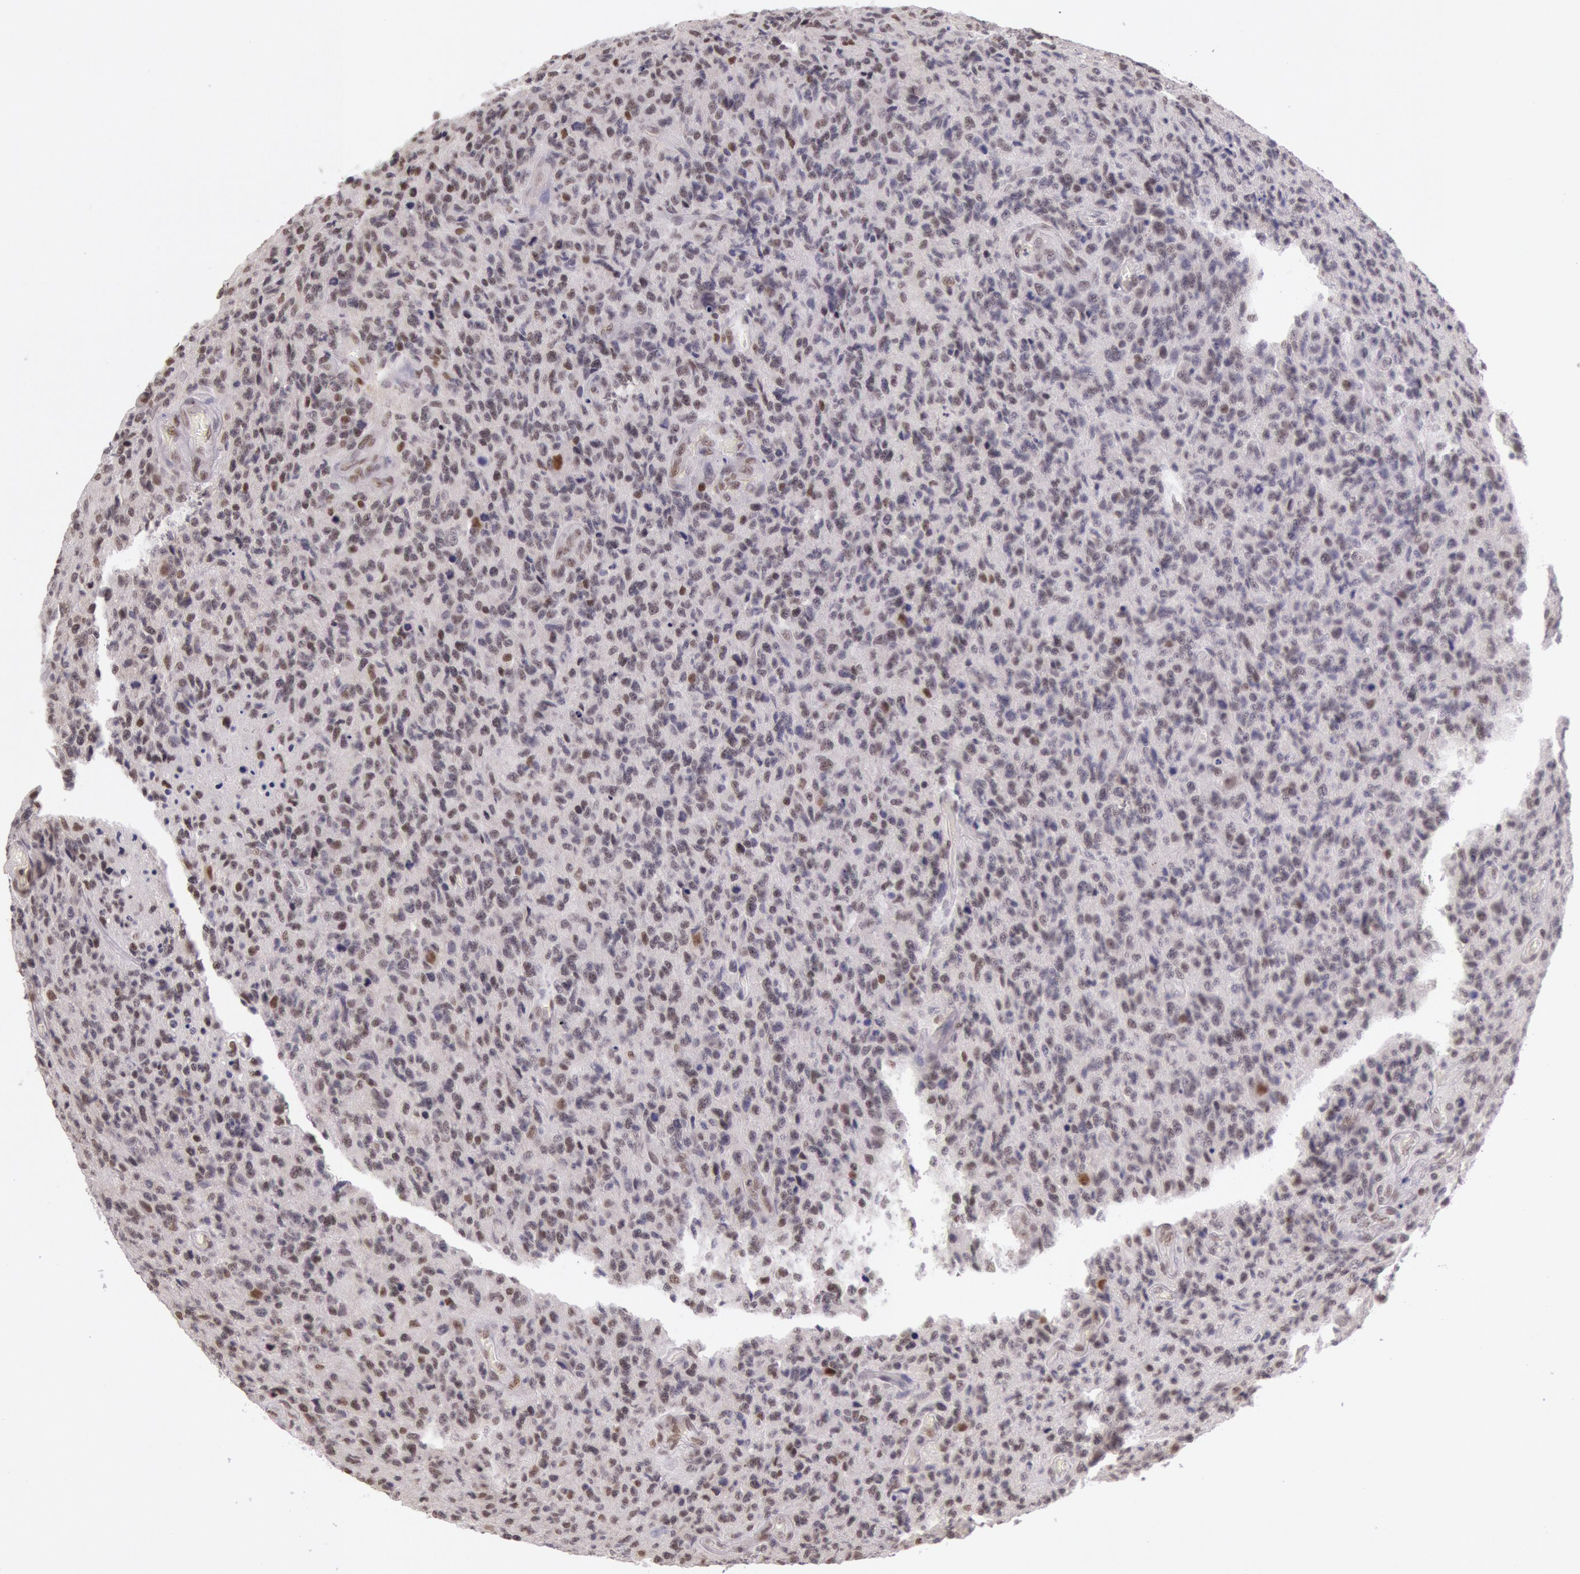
{"staining": {"intensity": "weak", "quantity": "25%-75%", "location": "nuclear"}, "tissue": "glioma", "cell_type": "Tumor cells", "image_type": "cancer", "snomed": [{"axis": "morphology", "description": "Glioma, malignant, High grade"}, {"axis": "topography", "description": "Brain"}], "caption": "Immunohistochemistry micrograph of human malignant high-grade glioma stained for a protein (brown), which exhibits low levels of weak nuclear positivity in about 25%-75% of tumor cells.", "gene": "ESS2", "patient": {"sex": "male", "age": 36}}